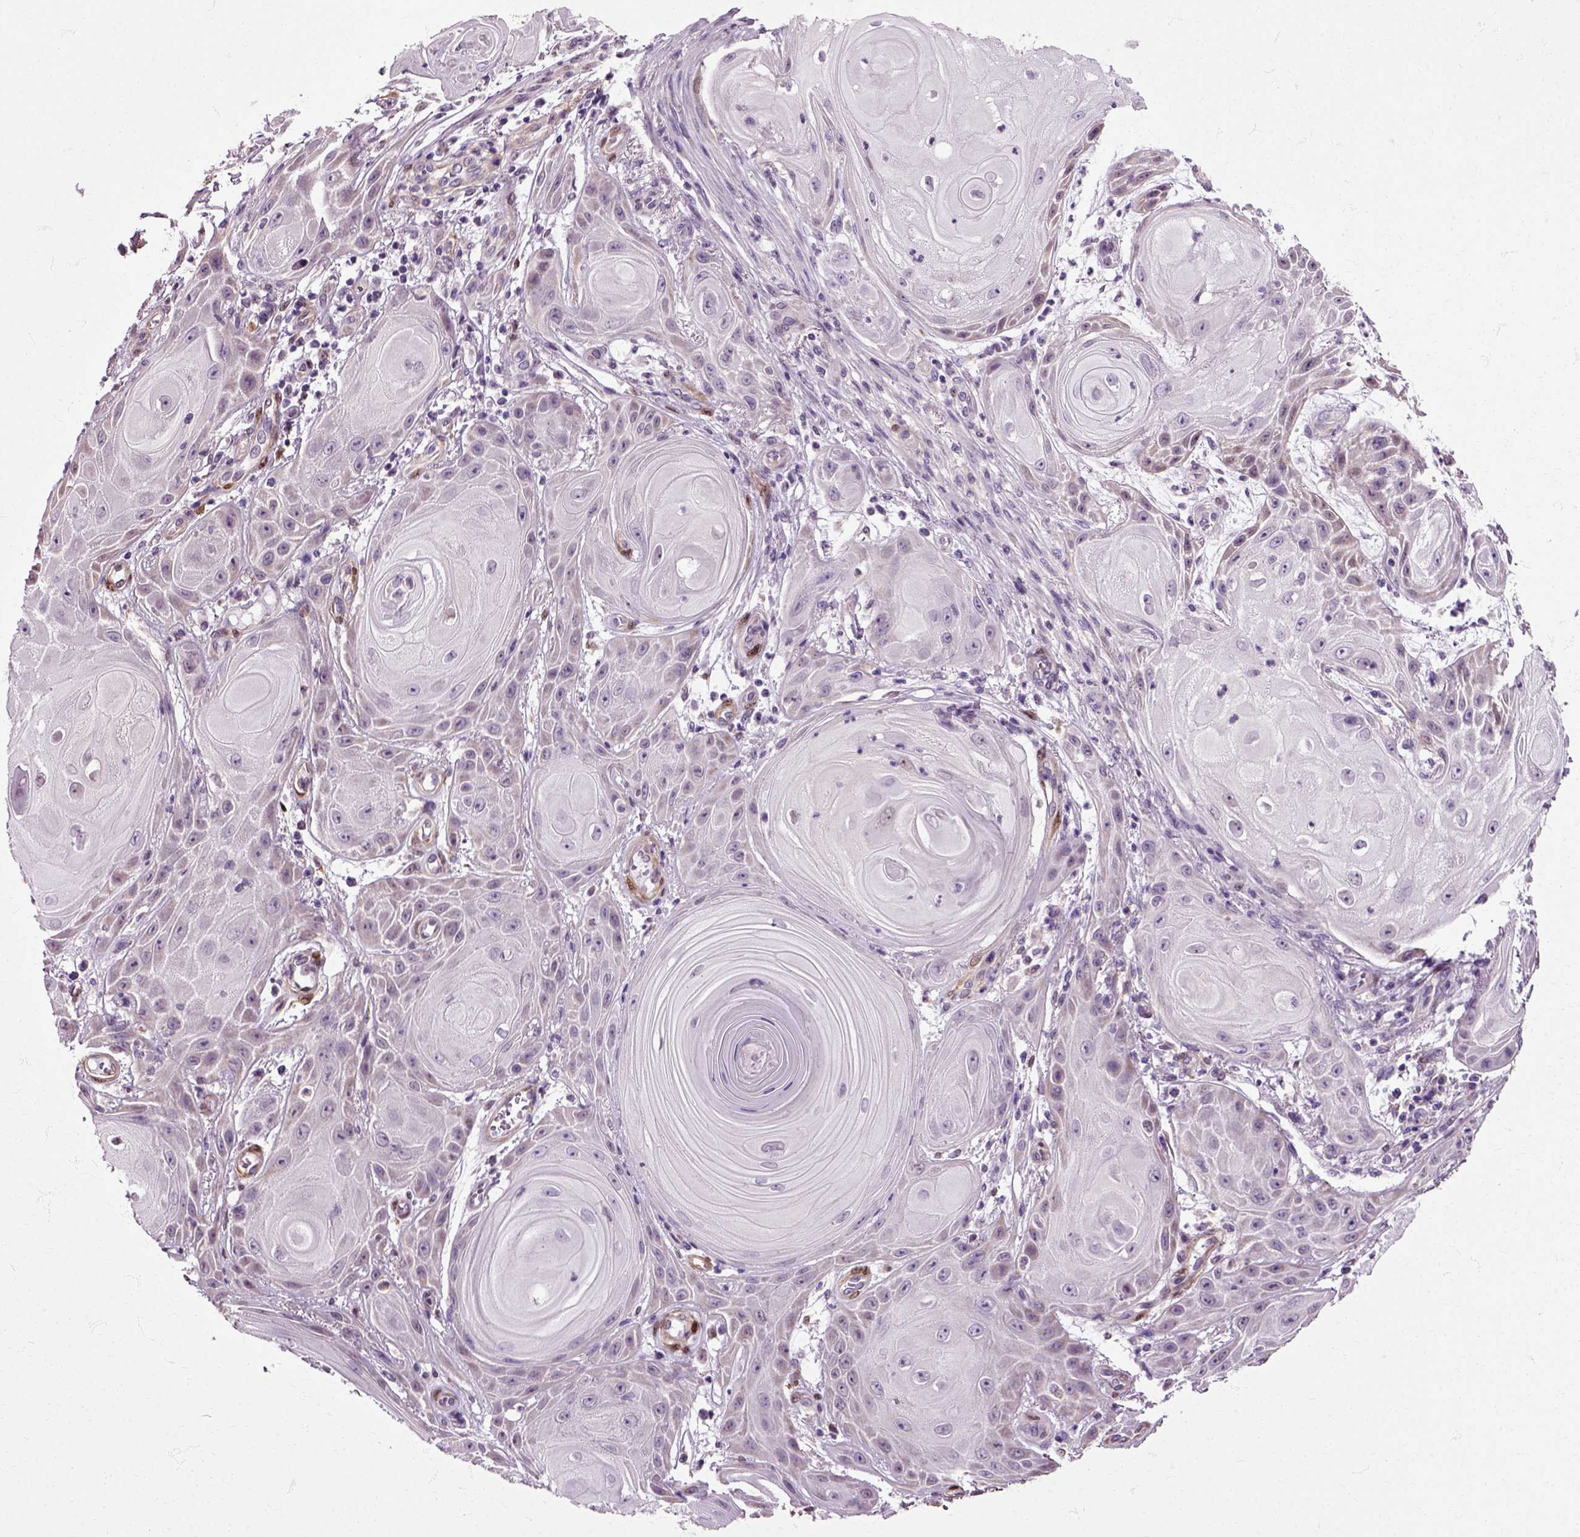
{"staining": {"intensity": "moderate", "quantity": "<25%", "location": "cytoplasmic/membranous"}, "tissue": "skin cancer", "cell_type": "Tumor cells", "image_type": "cancer", "snomed": [{"axis": "morphology", "description": "Squamous cell carcinoma, NOS"}, {"axis": "topography", "description": "Skin"}], "caption": "Brown immunohistochemical staining in squamous cell carcinoma (skin) demonstrates moderate cytoplasmic/membranous positivity in about <25% of tumor cells.", "gene": "HSPA2", "patient": {"sex": "male", "age": 62}}